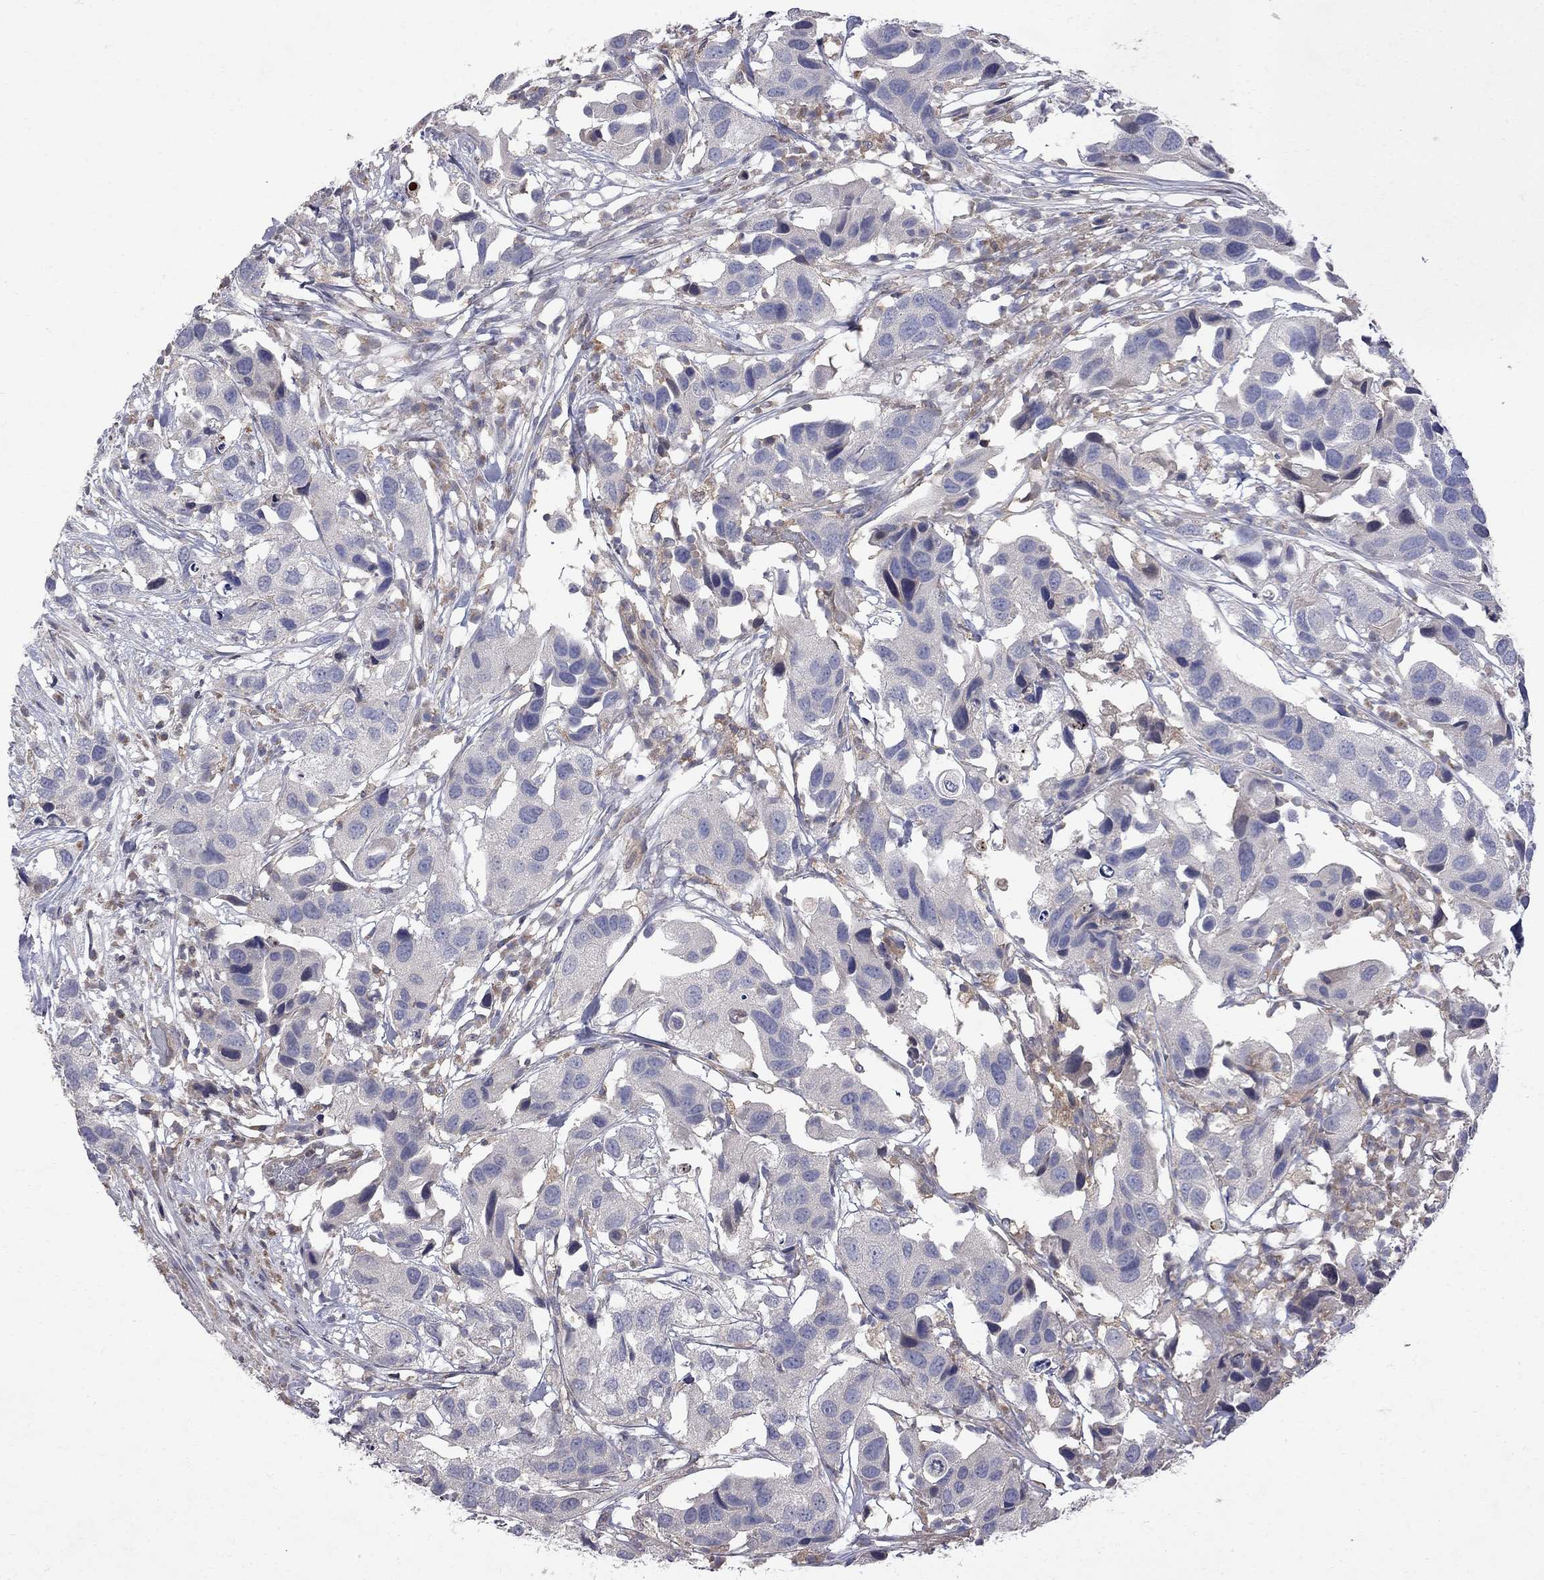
{"staining": {"intensity": "negative", "quantity": "none", "location": "none"}, "tissue": "urothelial cancer", "cell_type": "Tumor cells", "image_type": "cancer", "snomed": [{"axis": "morphology", "description": "Urothelial carcinoma, High grade"}, {"axis": "topography", "description": "Urinary bladder"}], "caption": "Immunohistochemistry histopathology image of human urothelial cancer stained for a protein (brown), which demonstrates no positivity in tumor cells. (DAB (3,3'-diaminobenzidine) immunohistochemistry (IHC) visualized using brightfield microscopy, high magnification).", "gene": "ABI3", "patient": {"sex": "male", "age": 79}}